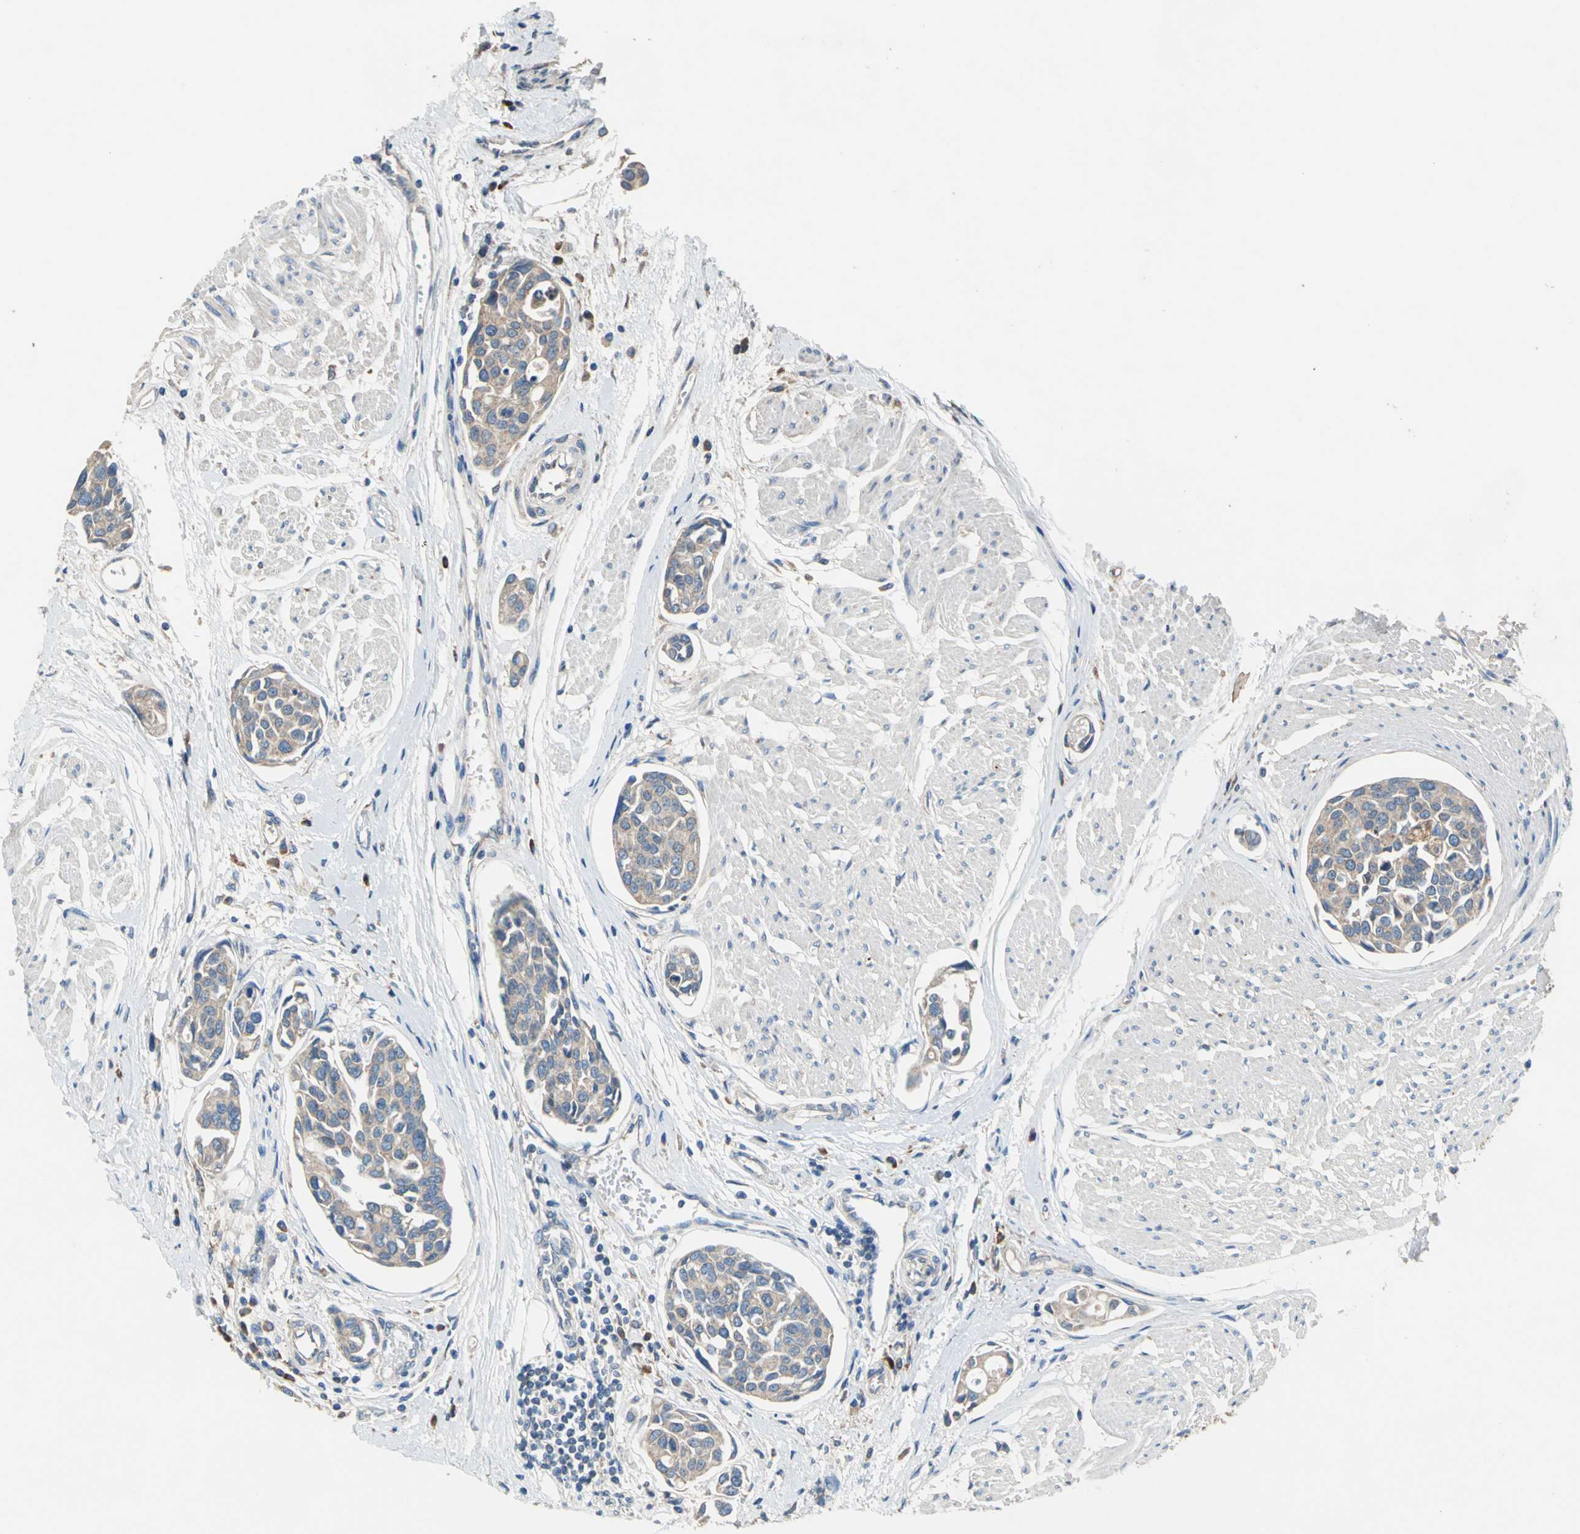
{"staining": {"intensity": "weak", "quantity": ">75%", "location": "cytoplasmic/membranous"}, "tissue": "urothelial cancer", "cell_type": "Tumor cells", "image_type": "cancer", "snomed": [{"axis": "morphology", "description": "Urothelial carcinoma, High grade"}, {"axis": "topography", "description": "Urinary bladder"}], "caption": "The photomicrograph displays staining of urothelial cancer, revealing weak cytoplasmic/membranous protein positivity (brown color) within tumor cells.", "gene": "HEPH", "patient": {"sex": "male", "age": 78}}